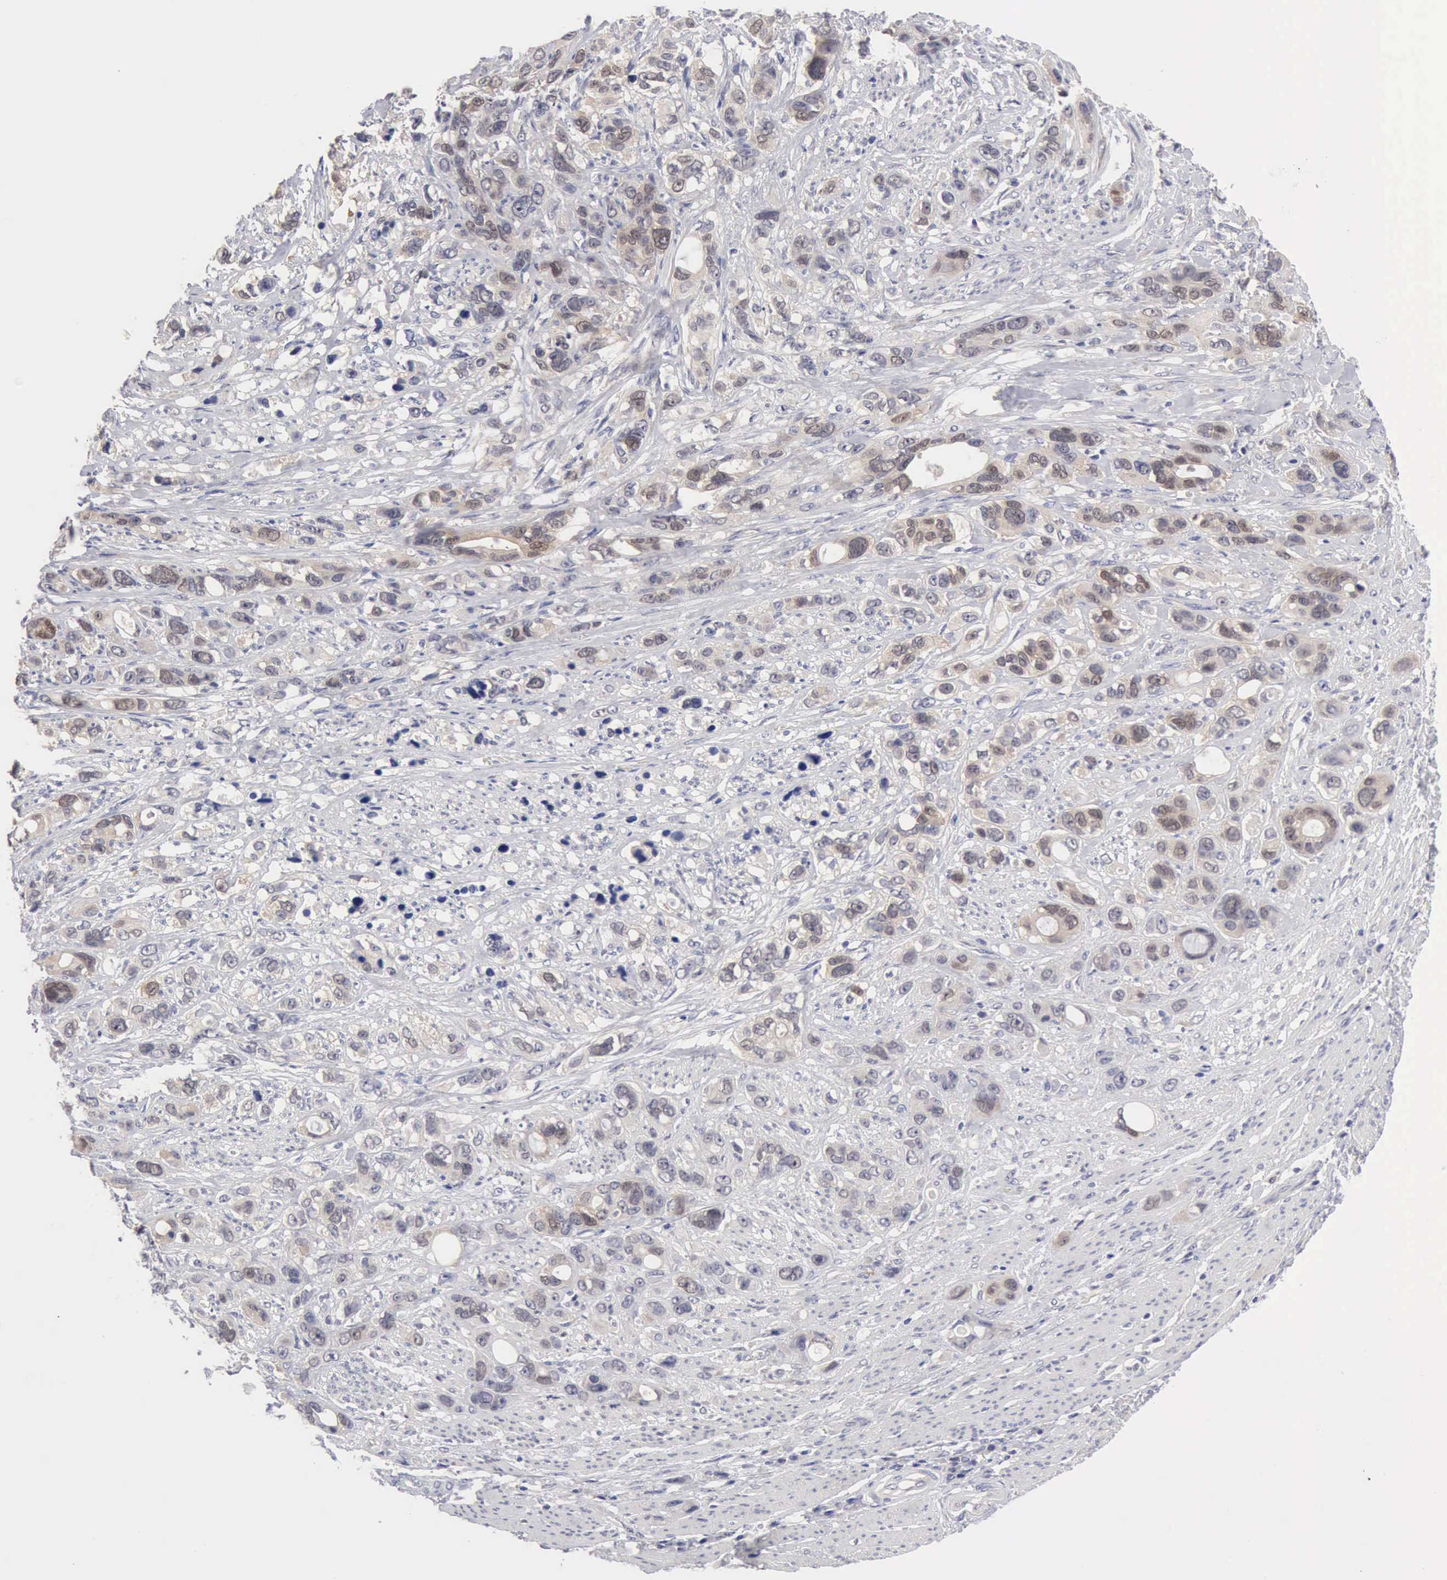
{"staining": {"intensity": "weak", "quantity": "25%-75%", "location": "cytoplasmic/membranous"}, "tissue": "stomach cancer", "cell_type": "Tumor cells", "image_type": "cancer", "snomed": [{"axis": "morphology", "description": "Adenocarcinoma, NOS"}, {"axis": "topography", "description": "Stomach, upper"}], "caption": "Approximately 25%-75% of tumor cells in human stomach cancer (adenocarcinoma) exhibit weak cytoplasmic/membranous protein staining as visualized by brown immunohistochemical staining.", "gene": "PTGR2", "patient": {"sex": "male", "age": 47}}